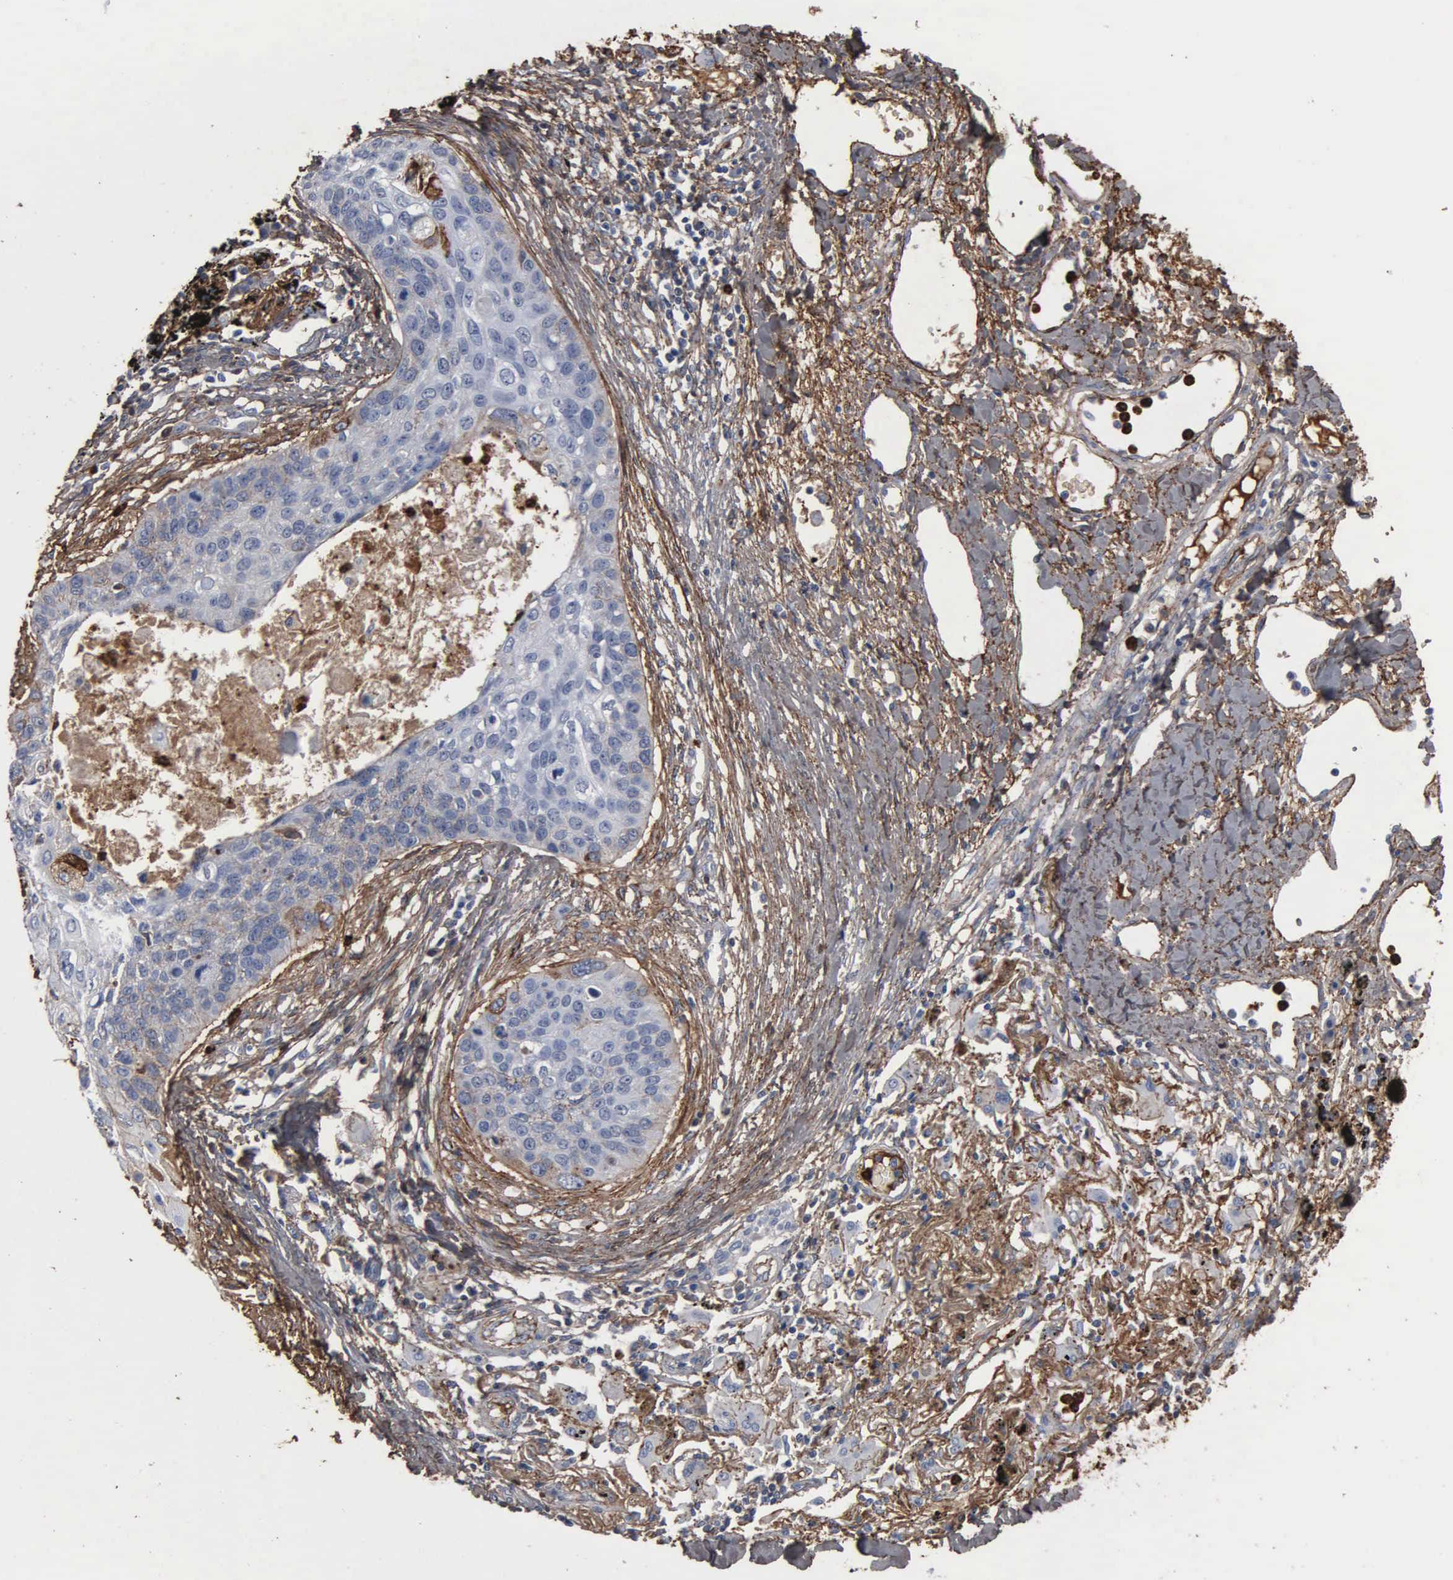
{"staining": {"intensity": "weak", "quantity": "<25%", "location": "cytoplasmic/membranous"}, "tissue": "lung cancer", "cell_type": "Tumor cells", "image_type": "cancer", "snomed": [{"axis": "morphology", "description": "Squamous cell carcinoma, NOS"}, {"axis": "topography", "description": "Lung"}], "caption": "A photomicrograph of human squamous cell carcinoma (lung) is negative for staining in tumor cells.", "gene": "FN1", "patient": {"sex": "male", "age": 71}}